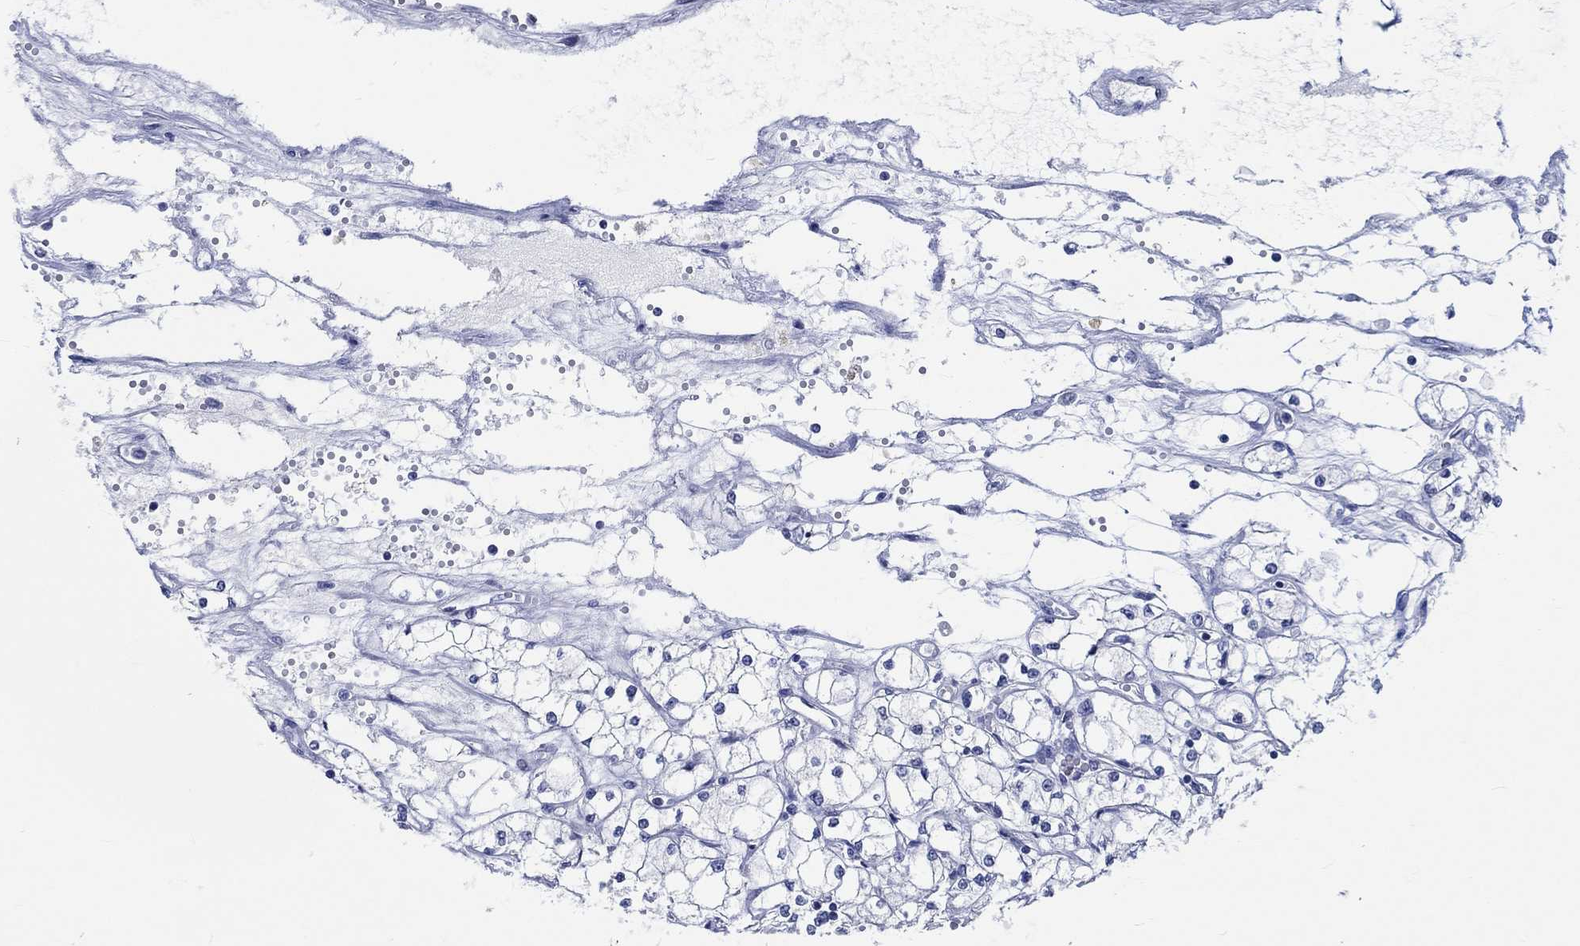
{"staining": {"intensity": "negative", "quantity": "none", "location": "none"}, "tissue": "renal cancer", "cell_type": "Tumor cells", "image_type": "cancer", "snomed": [{"axis": "morphology", "description": "Adenocarcinoma, NOS"}, {"axis": "topography", "description": "Kidney"}], "caption": "Tumor cells show no significant protein expression in adenocarcinoma (renal). (DAB immunohistochemistry, high magnification).", "gene": "C4orf47", "patient": {"sex": "male", "age": 67}}